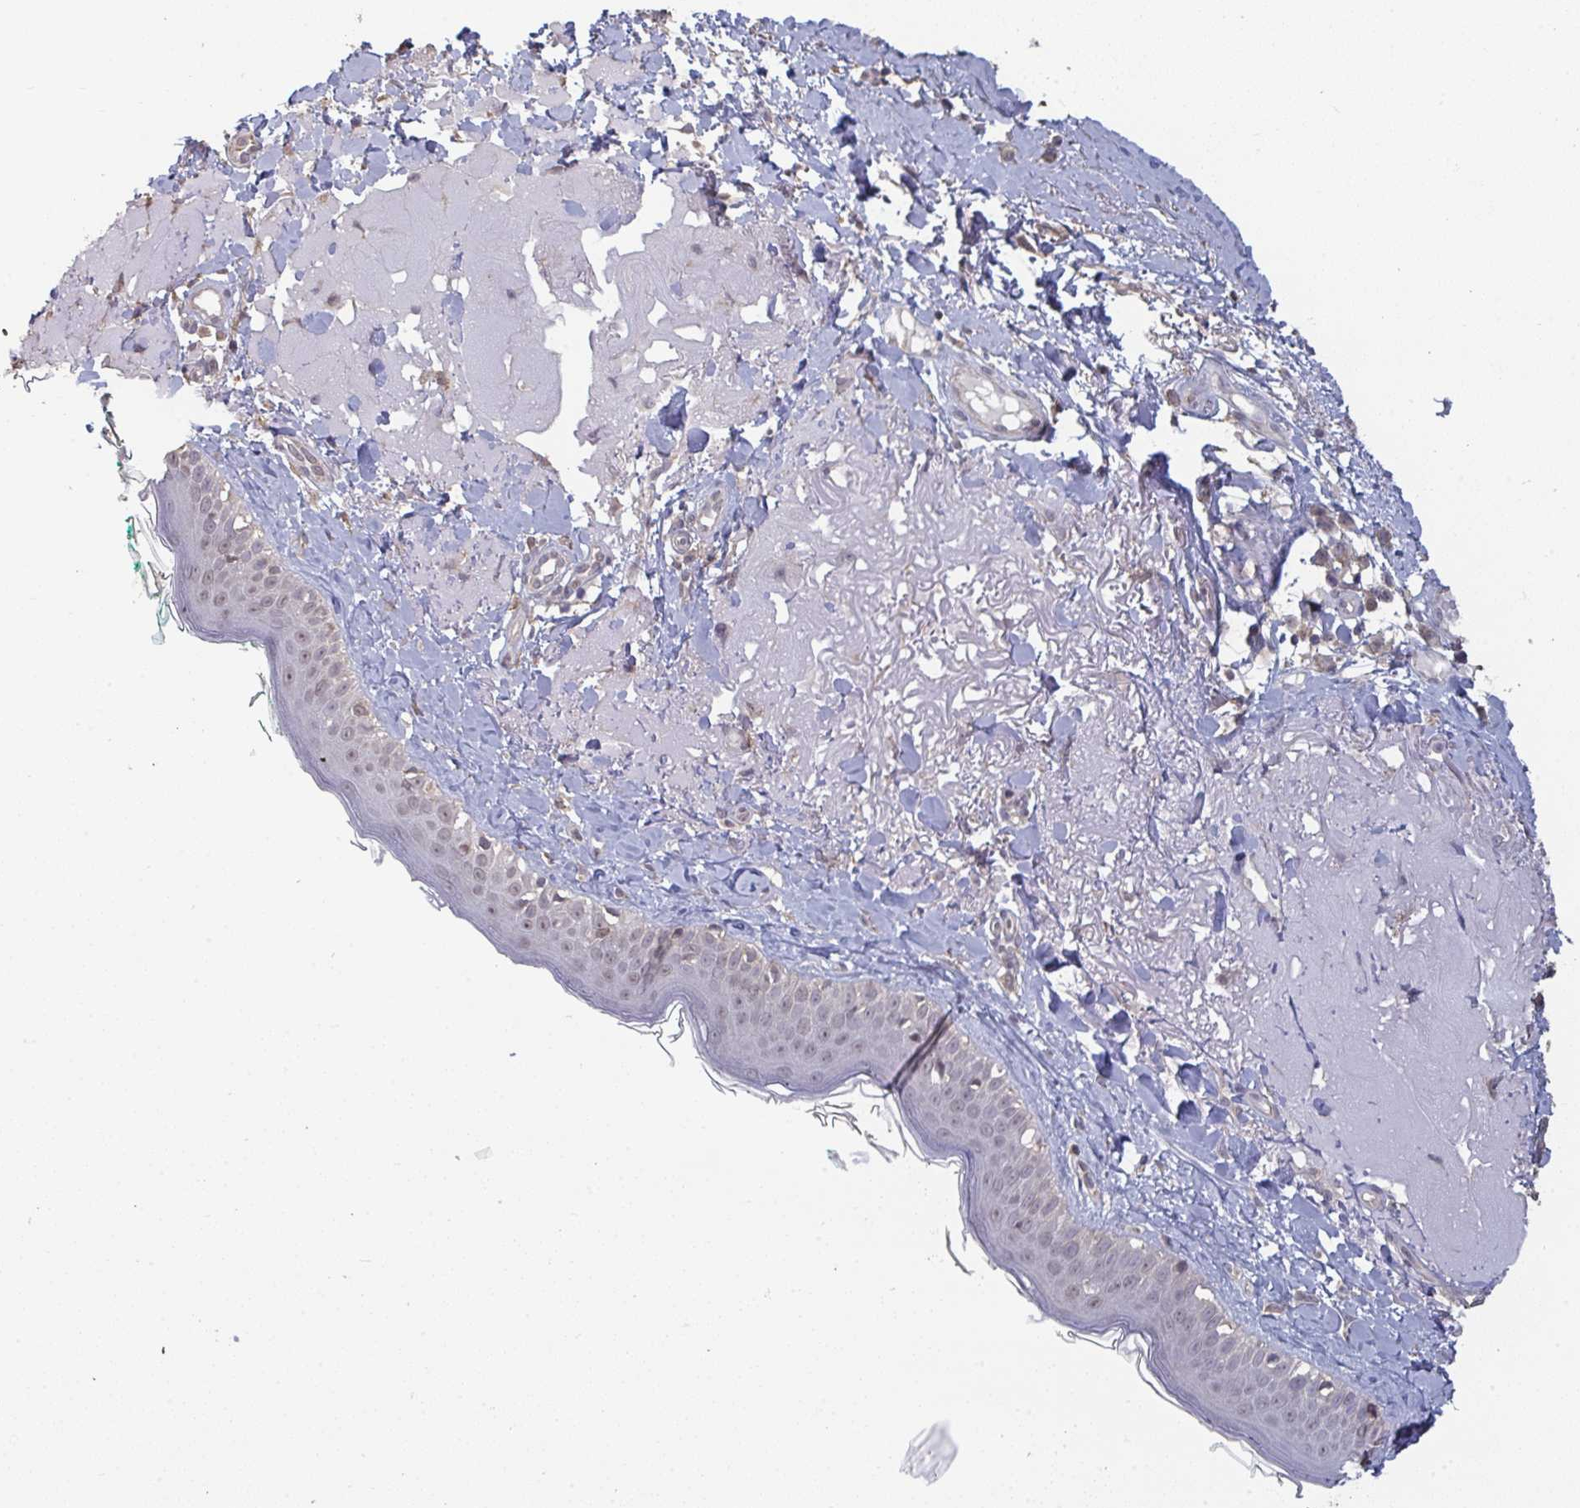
{"staining": {"intensity": "negative", "quantity": "none", "location": "none"}, "tissue": "skin", "cell_type": "Fibroblasts", "image_type": "normal", "snomed": [{"axis": "morphology", "description": "Normal tissue, NOS"}, {"axis": "topography", "description": "Skin"}], "caption": "Protein analysis of benign skin displays no significant expression in fibroblasts.", "gene": "LIX1", "patient": {"sex": "male", "age": 73}}